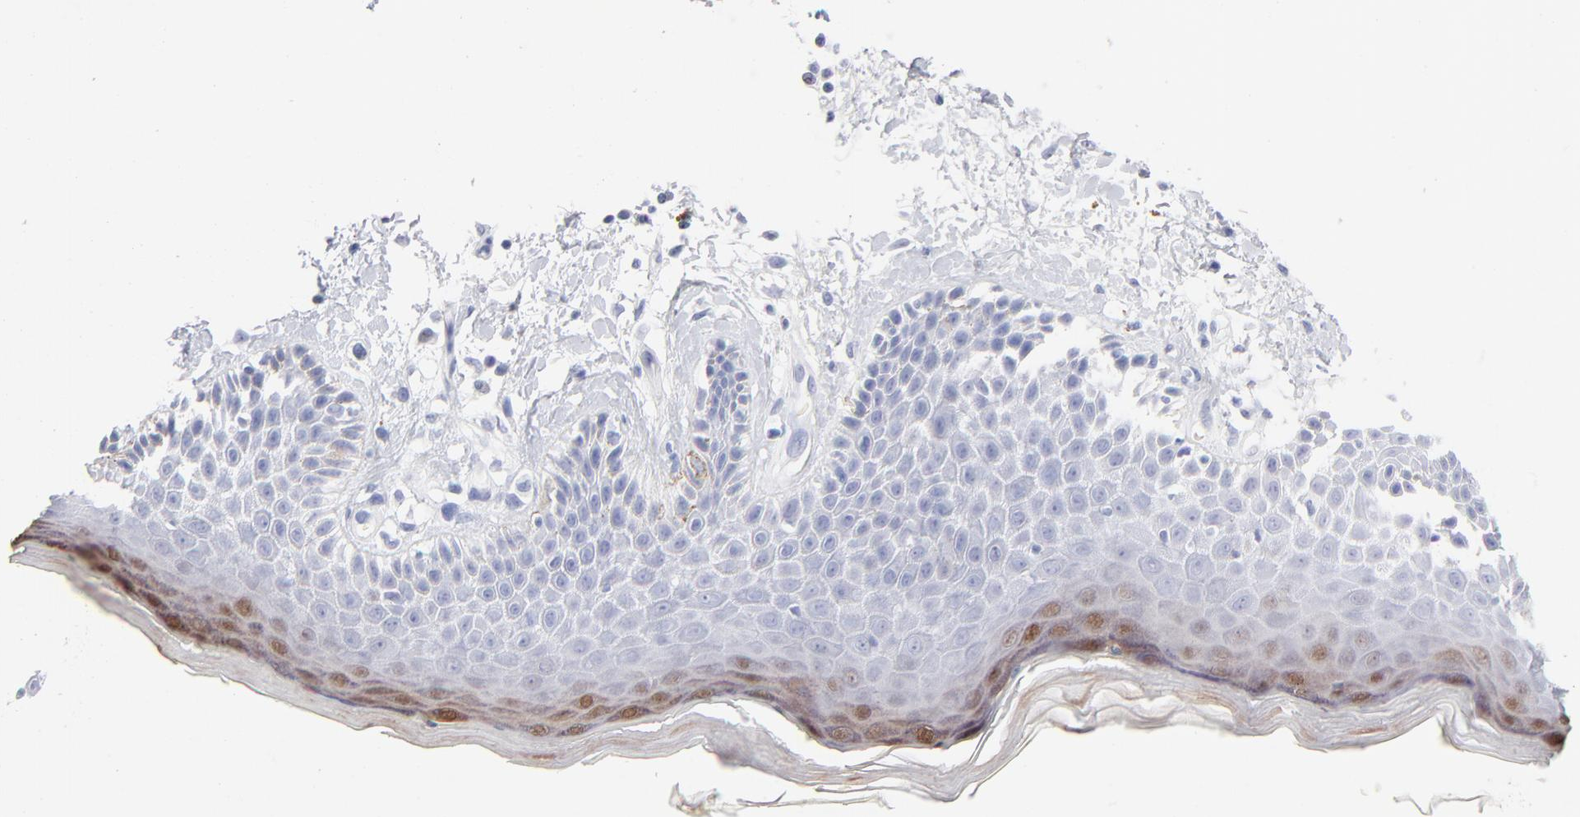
{"staining": {"intensity": "strong", "quantity": "<25%", "location": "cytoplasmic/membranous,nuclear"}, "tissue": "skin", "cell_type": "Epidermal cells", "image_type": "normal", "snomed": [{"axis": "morphology", "description": "Normal tissue, NOS"}, {"axis": "topography", "description": "Anal"}], "caption": "High-power microscopy captured an IHC image of unremarkable skin, revealing strong cytoplasmic/membranous,nuclear positivity in approximately <25% of epidermal cells.", "gene": "ARG1", "patient": {"sex": "female", "age": 78}}